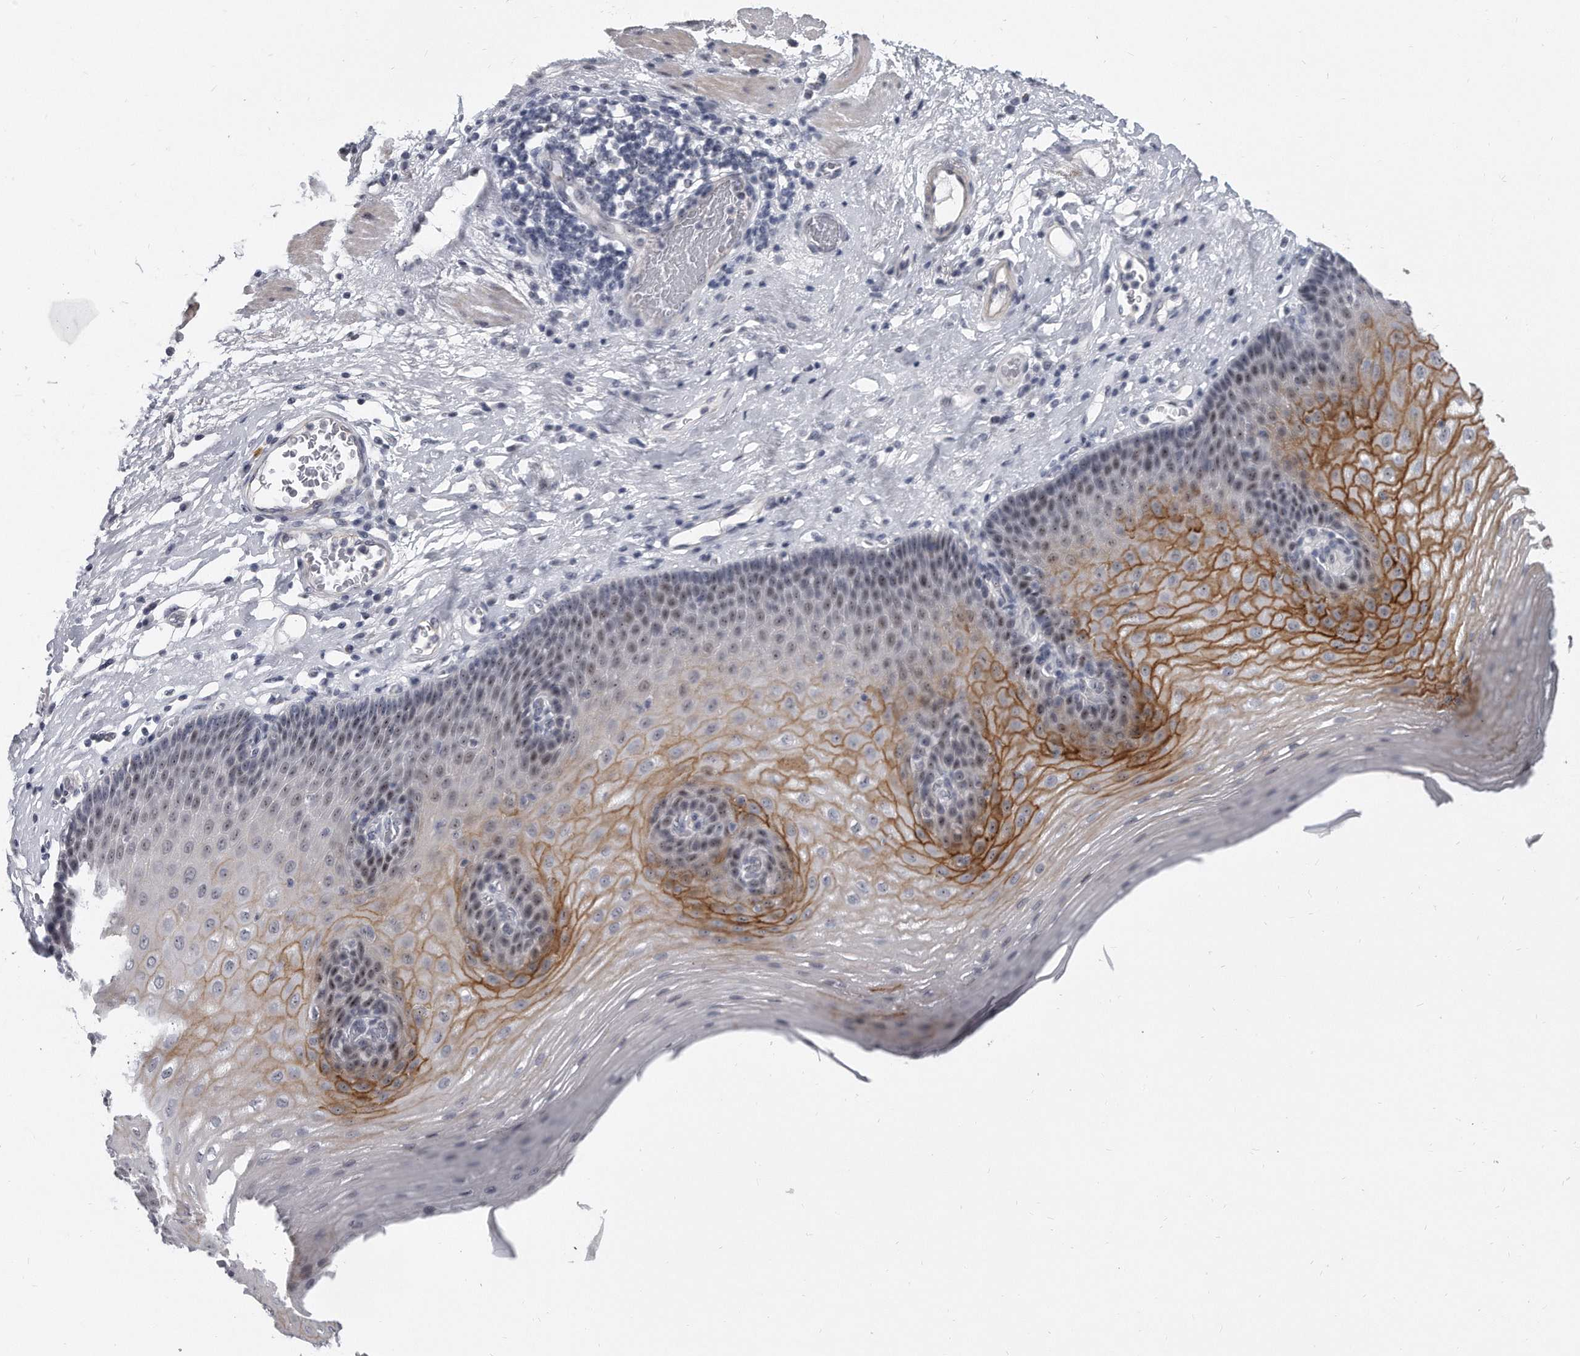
{"staining": {"intensity": "strong", "quantity": "25%-75%", "location": "cytoplasmic/membranous"}, "tissue": "esophagus", "cell_type": "Squamous epithelial cells", "image_type": "normal", "snomed": [{"axis": "morphology", "description": "Normal tissue, NOS"}, {"axis": "topography", "description": "Esophagus"}], "caption": "Normal esophagus reveals strong cytoplasmic/membranous expression in about 25%-75% of squamous epithelial cells, visualized by immunohistochemistry.", "gene": "TFCP2L1", "patient": {"sex": "male", "age": 62}}